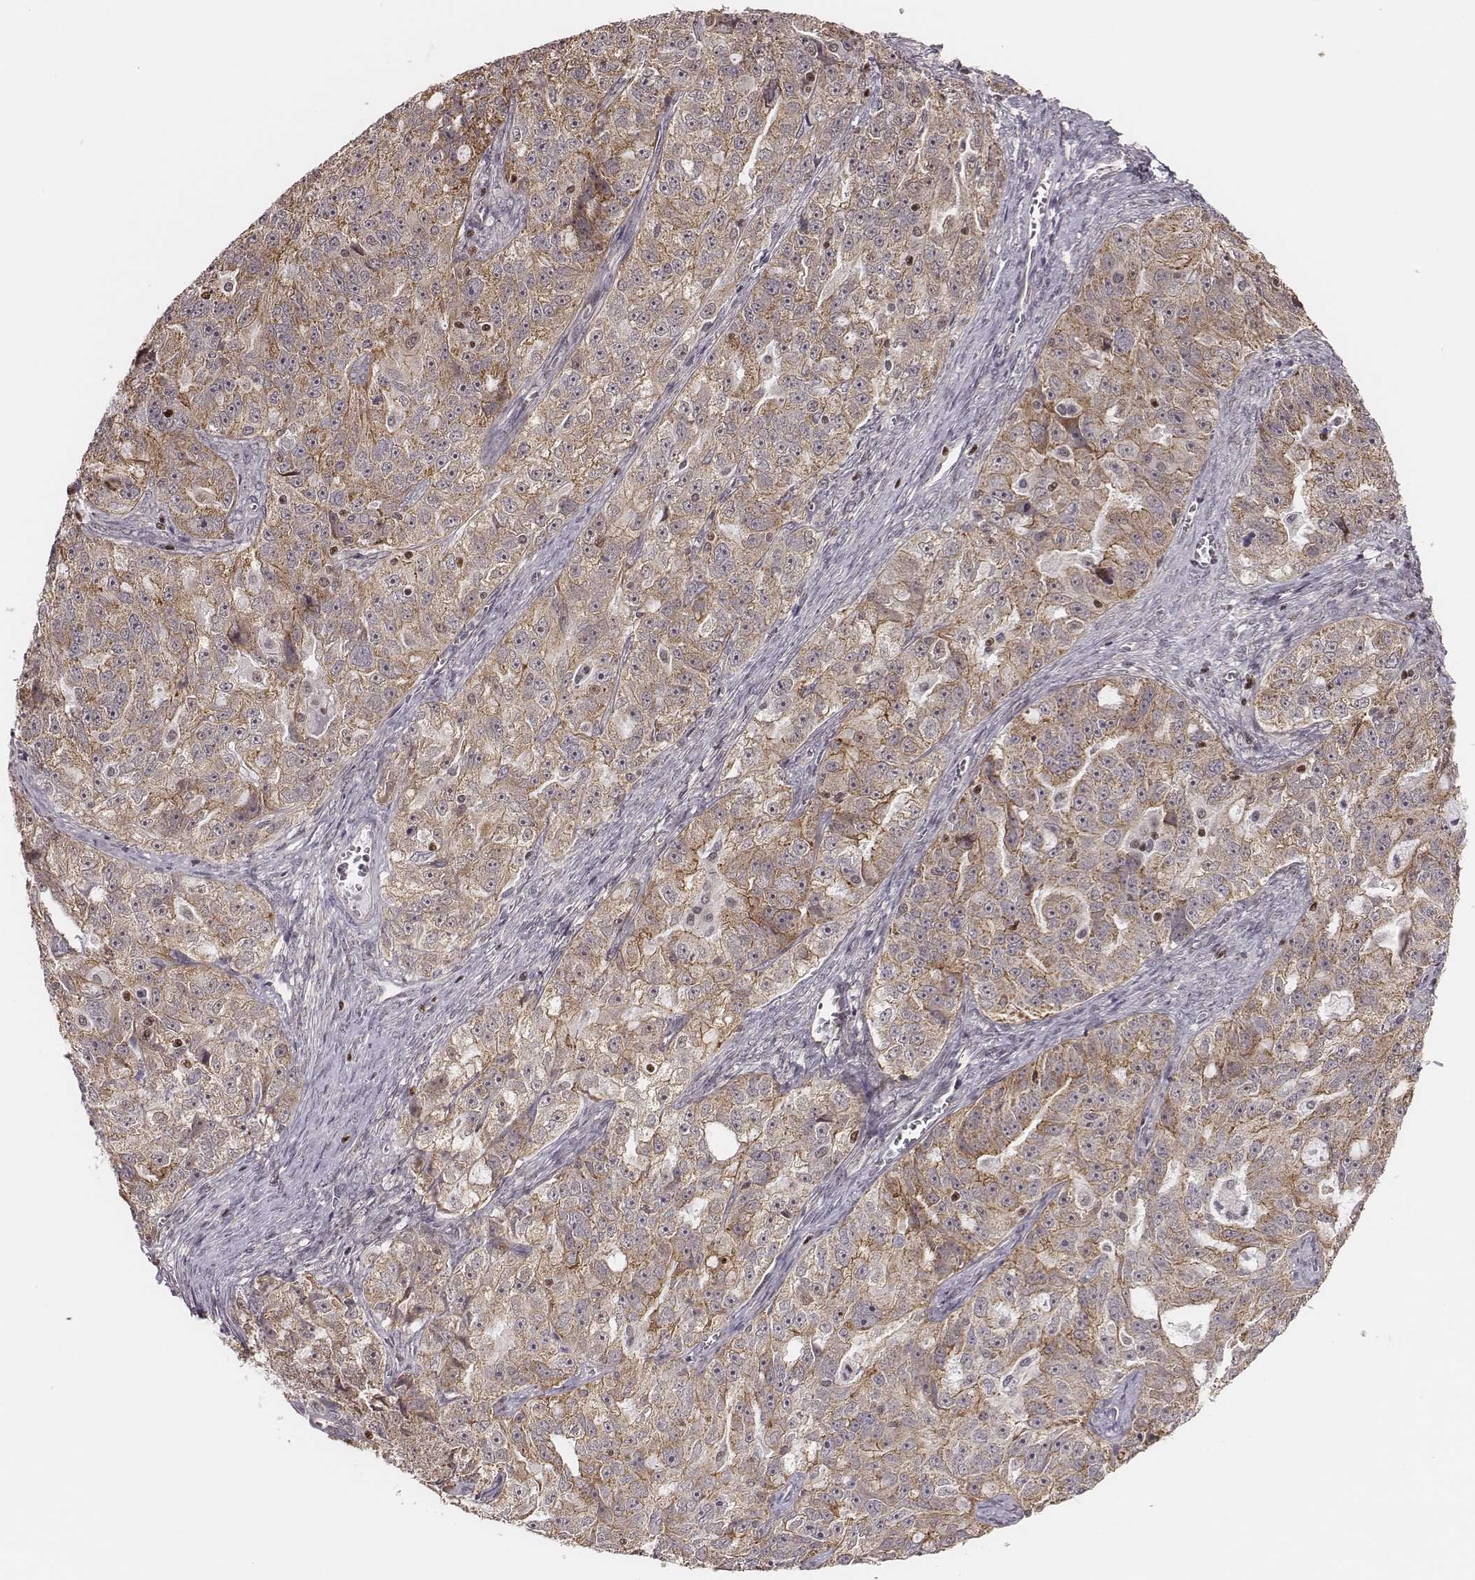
{"staining": {"intensity": "weak", "quantity": ">75%", "location": "cytoplasmic/membranous"}, "tissue": "ovarian cancer", "cell_type": "Tumor cells", "image_type": "cancer", "snomed": [{"axis": "morphology", "description": "Cystadenocarcinoma, serous, NOS"}, {"axis": "topography", "description": "Ovary"}], "caption": "An immunohistochemistry (IHC) micrograph of tumor tissue is shown. Protein staining in brown labels weak cytoplasmic/membranous positivity in serous cystadenocarcinoma (ovarian) within tumor cells.", "gene": "WDR59", "patient": {"sex": "female", "age": 51}}